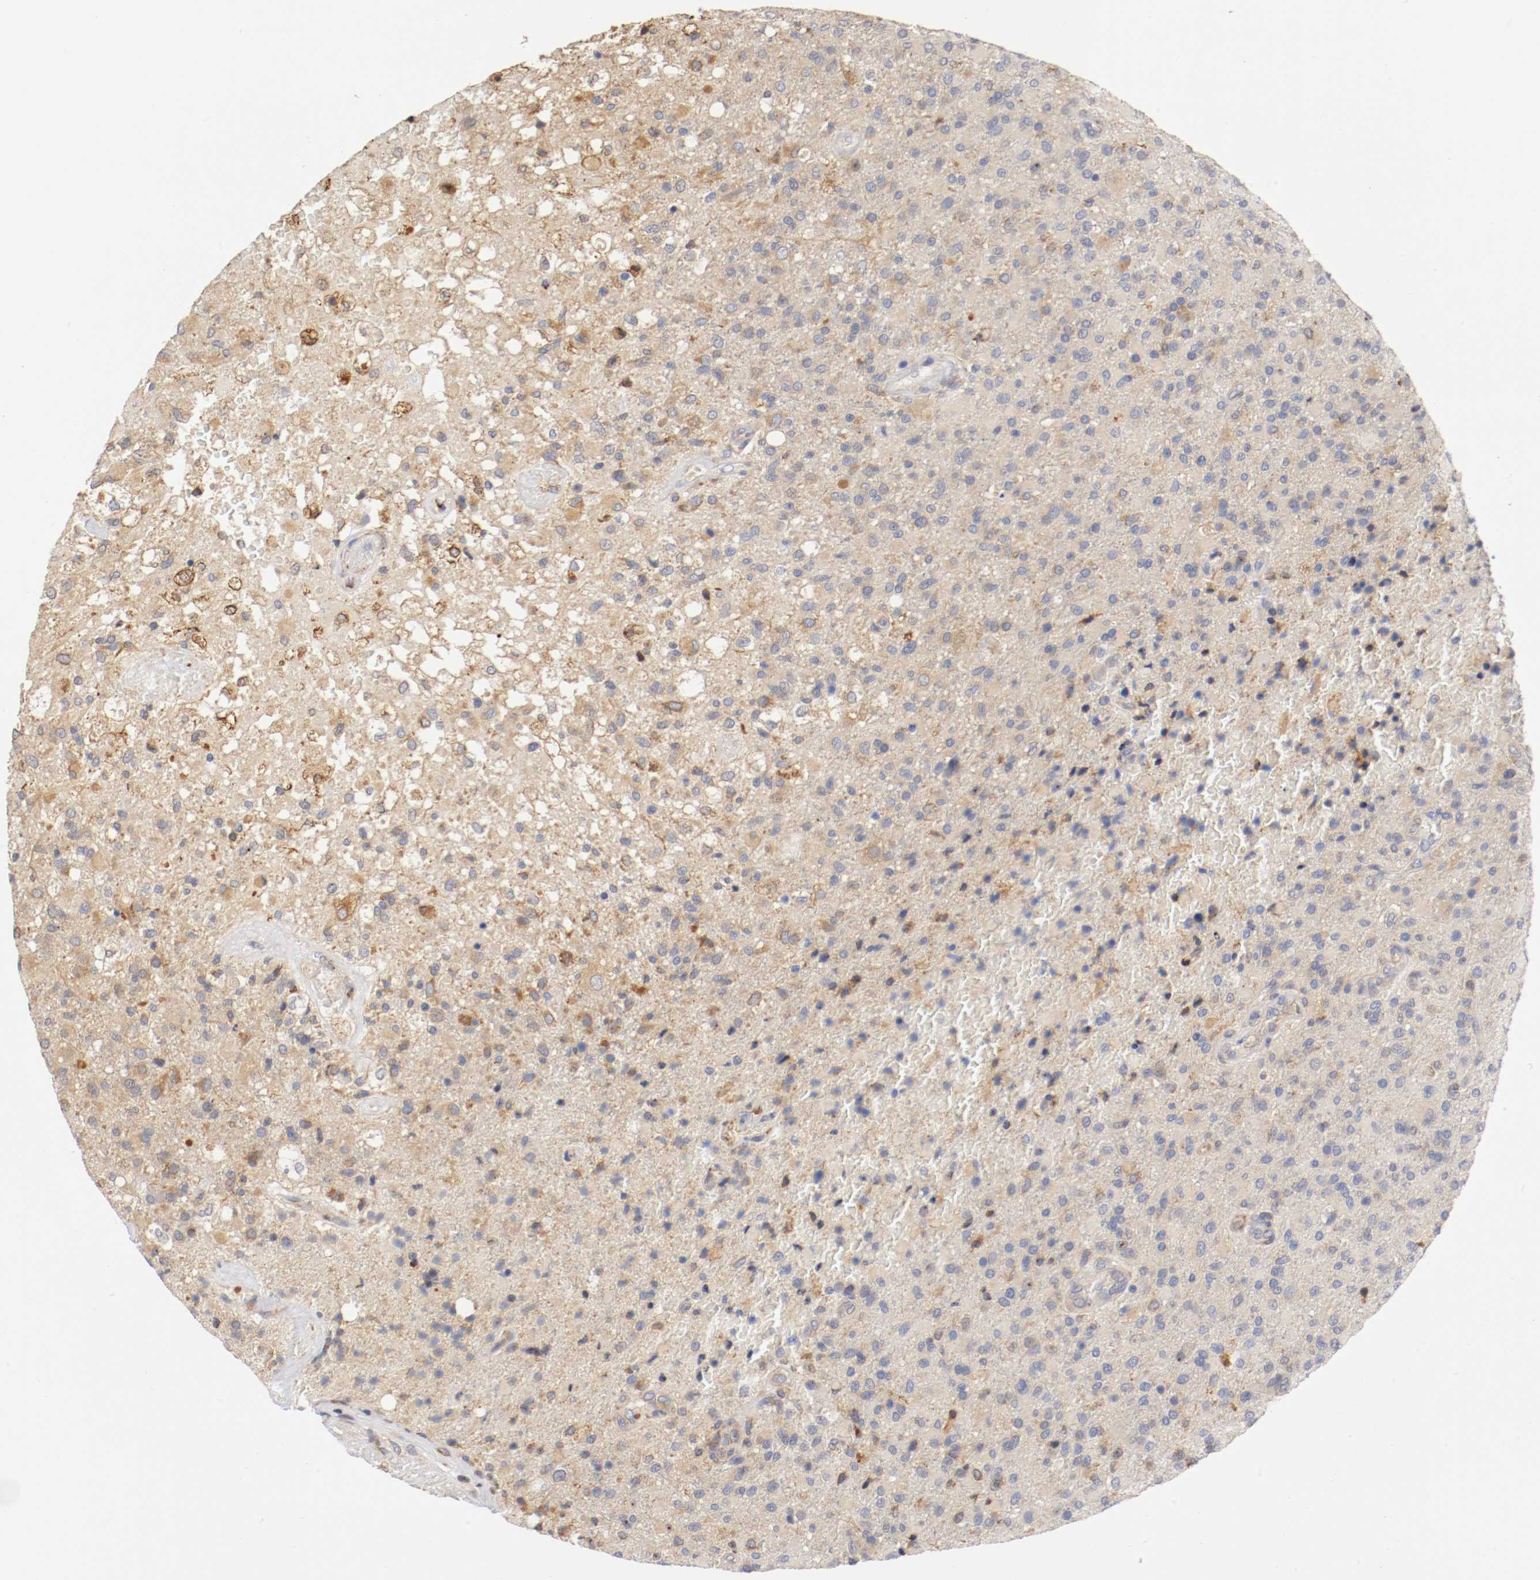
{"staining": {"intensity": "weak", "quantity": ">75%", "location": "cytoplasmic/membranous"}, "tissue": "glioma", "cell_type": "Tumor cells", "image_type": "cancer", "snomed": [{"axis": "morphology", "description": "Glioma, malignant, High grade"}, {"axis": "topography", "description": "Brain"}], "caption": "Brown immunohistochemical staining in human glioma shows weak cytoplasmic/membranous expression in about >75% of tumor cells.", "gene": "TNFSF13", "patient": {"sex": "male", "age": 71}}